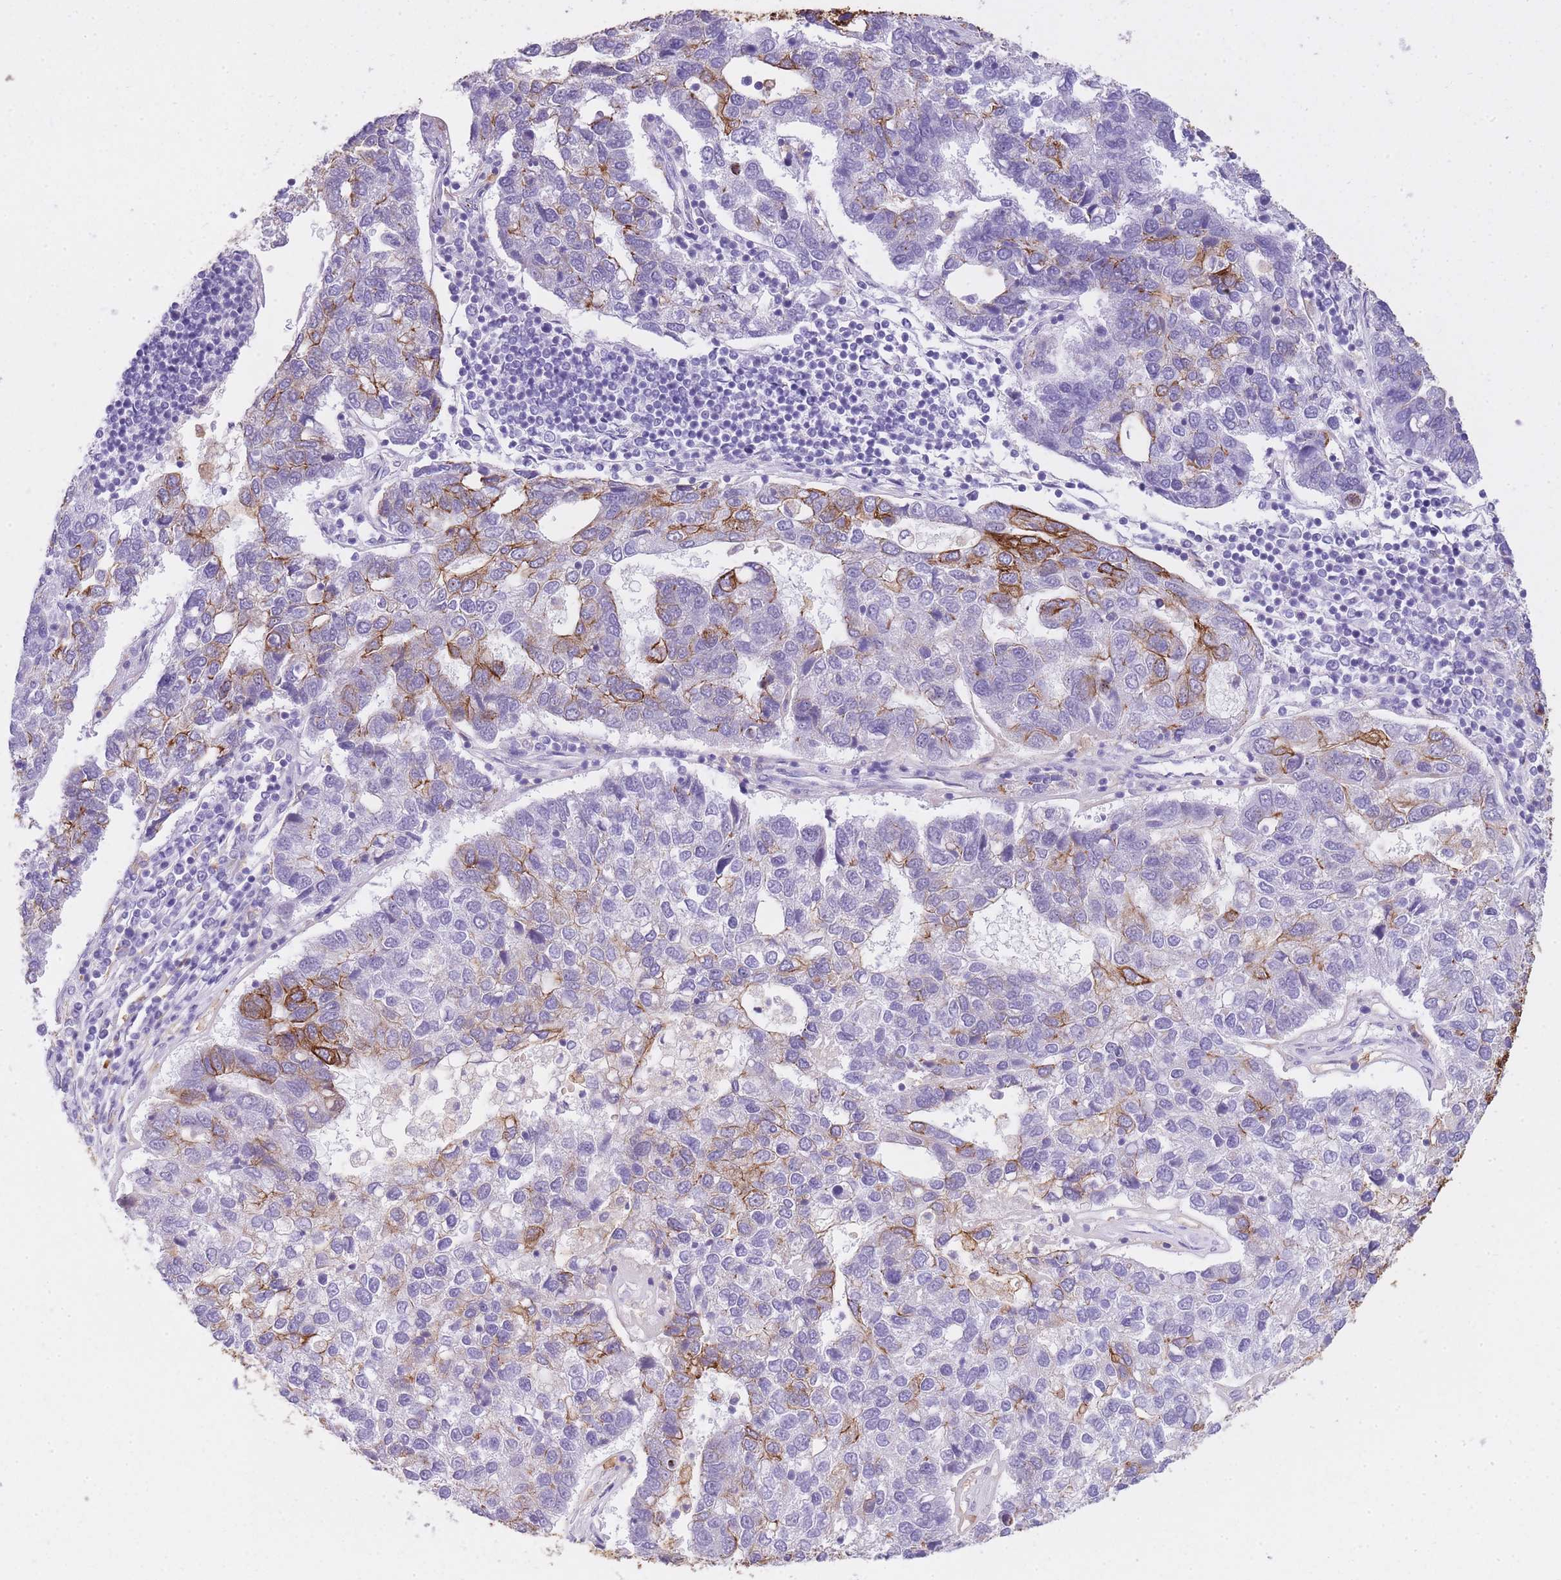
{"staining": {"intensity": "strong", "quantity": "<25%", "location": "cytoplasmic/membranous"}, "tissue": "pancreatic cancer", "cell_type": "Tumor cells", "image_type": "cancer", "snomed": [{"axis": "morphology", "description": "Adenocarcinoma, NOS"}, {"axis": "topography", "description": "Pancreas"}], "caption": "Immunohistochemistry (IHC) of pancreatic cancer reveals medium levels of strong cytoplasmic/membranous expression in approximately <25% of tumor cells.", "gene": "RADX", "patient": {"sex": "female", "age": 61}}